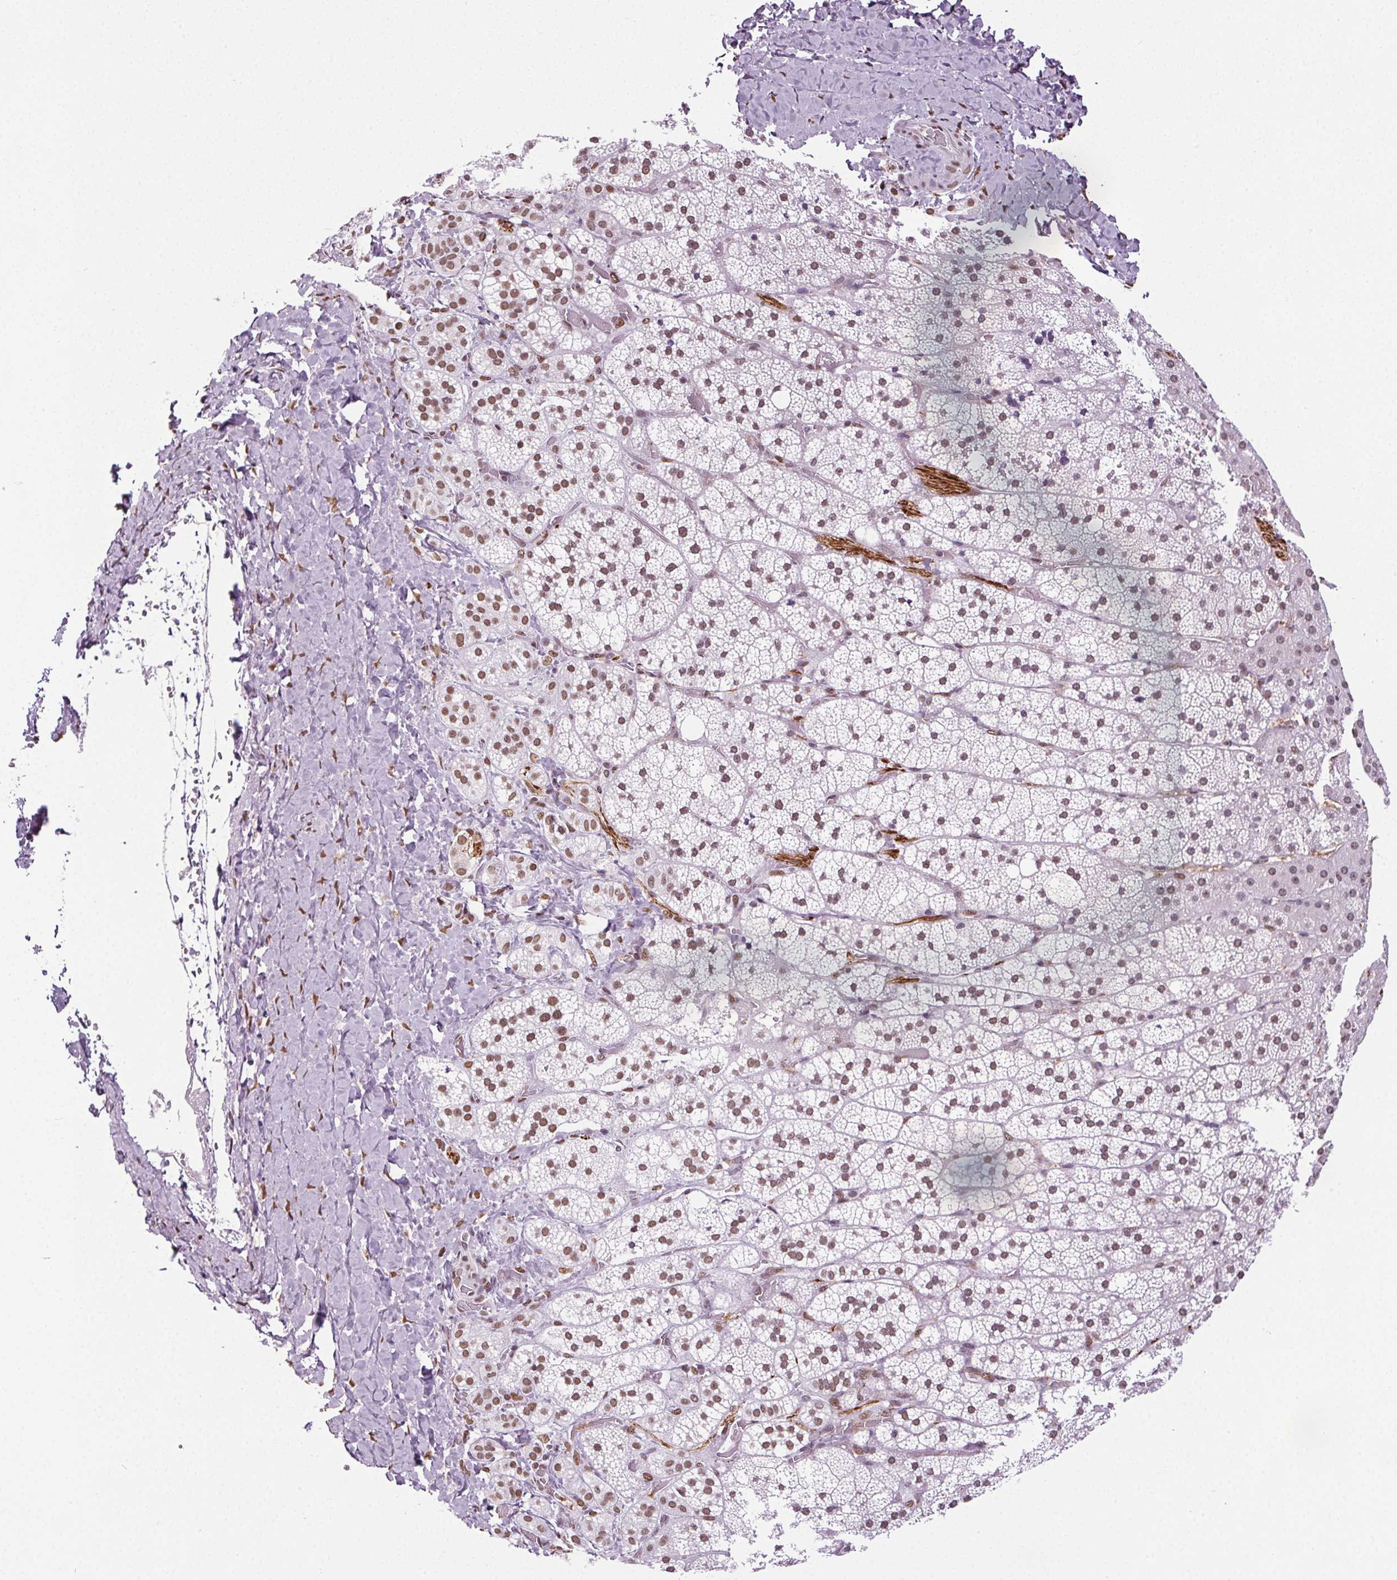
{"staining": {"intensity": "moderate", "quantity": ">75%", "location": "nuclear"}, "tissue": "adrenal gland", "cell_type": "Glandular cells", "image_type": "normal", "snomed": [{"axis": "morphology", "description": "Normal tissue, NOS"}, {"axis": "topography", "description": "Adrenal gland"}], "caption": "Normal adrenal gland reveals moderate nuclear staining in about >75% of glandular cells.", "gene": "GP6", "patient": {"sex": "male", "age": 53}}